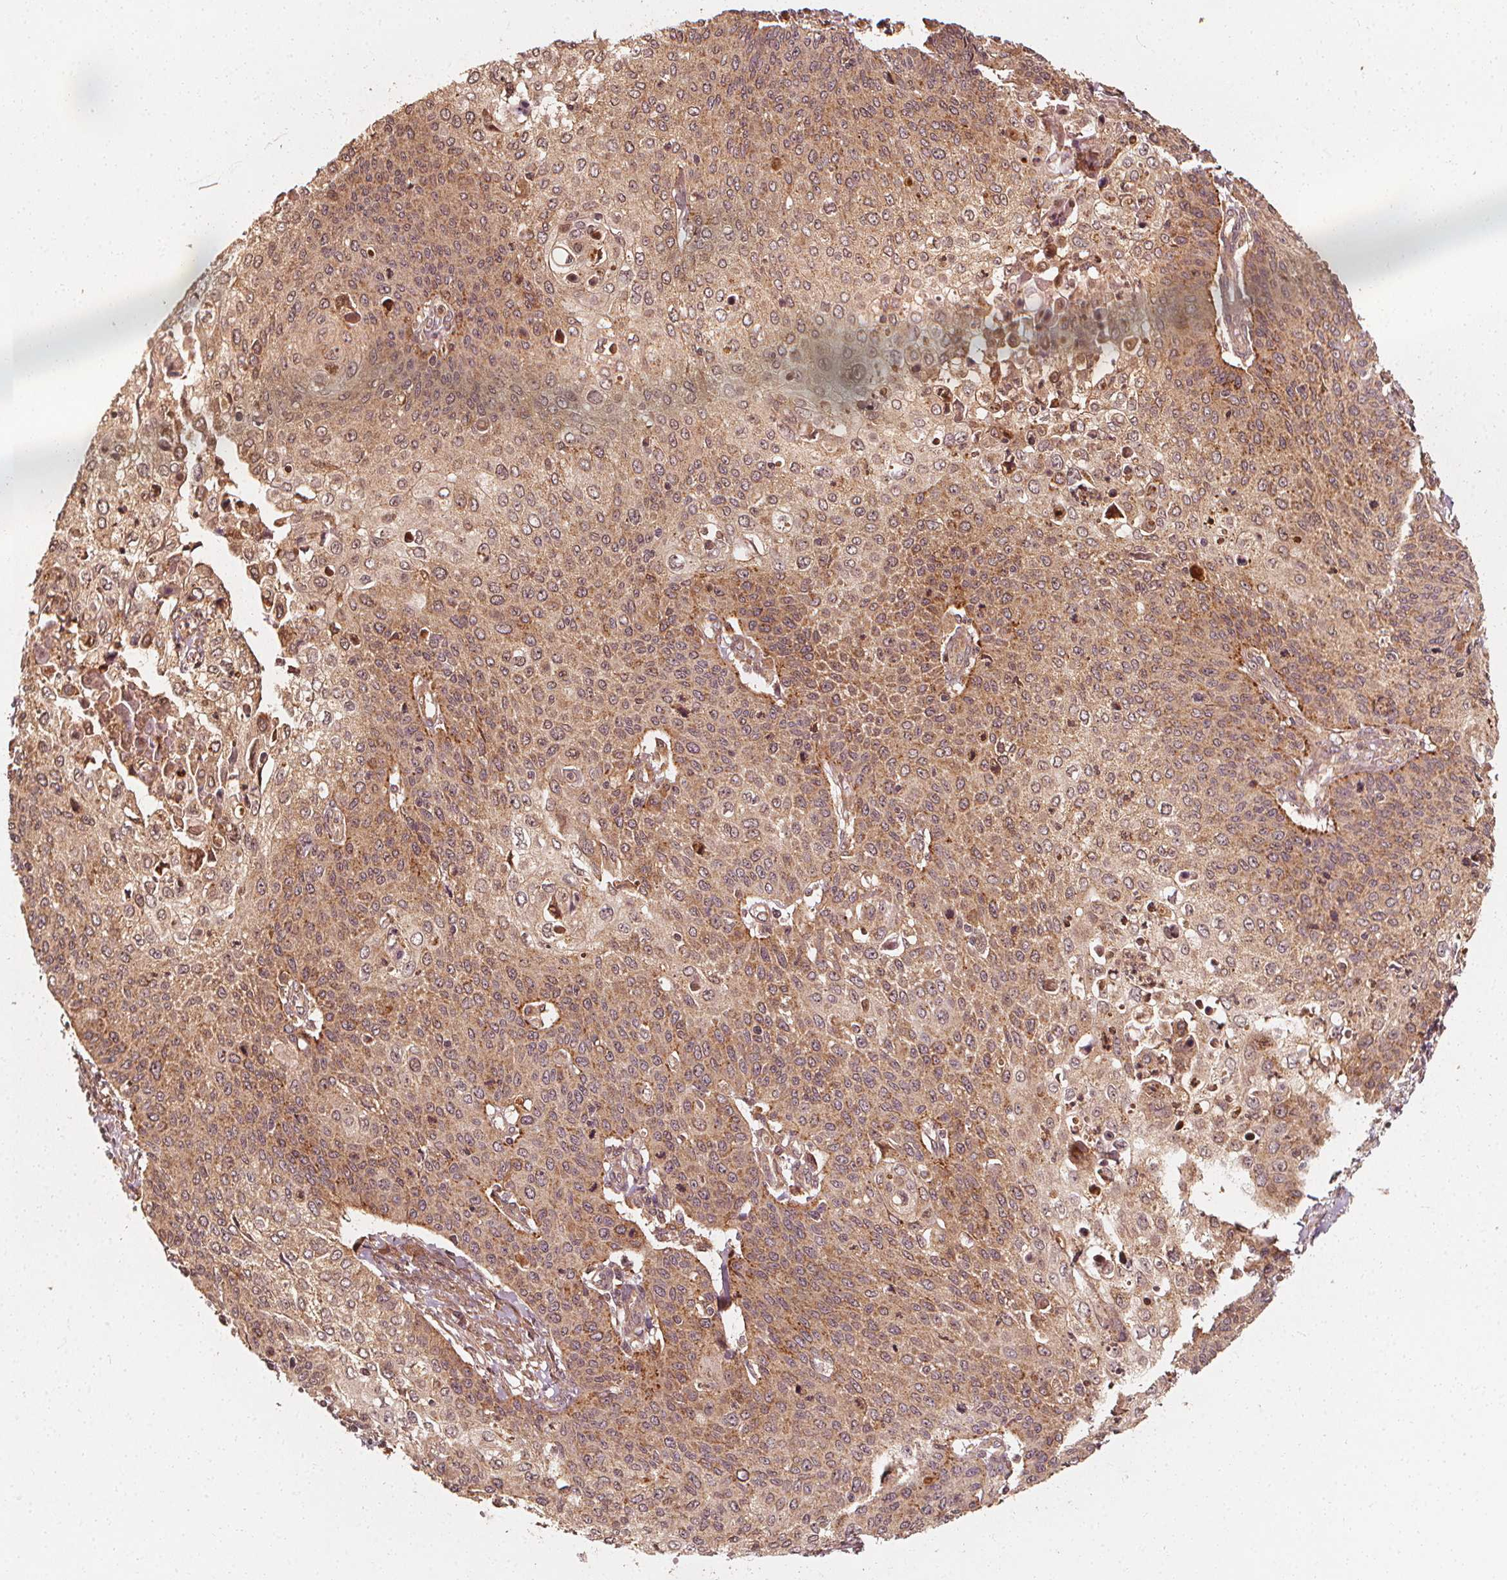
{"staining": {"intensity": "moderate", "quantity": ">75%", "location": "cytoplasmic/membranous"}, "tissue": "cervical cancer", "cell_type": "Tumor cells", "image_type": "cancer", "snomed": [{"axis": "morphology", "description": "Squamous cell carcinoma, NOS"}, {"axis": "topography", "description": "Cervix"}], "caption": "Cervical cancer stained for a protein shows moderate cytoplasmic/membranous positivity in tumor cells. (Brightfield microscopy of DAB IHC at high magnification).", "gene": "NPC1", "patient": {"sex": "female", "age": 65}}